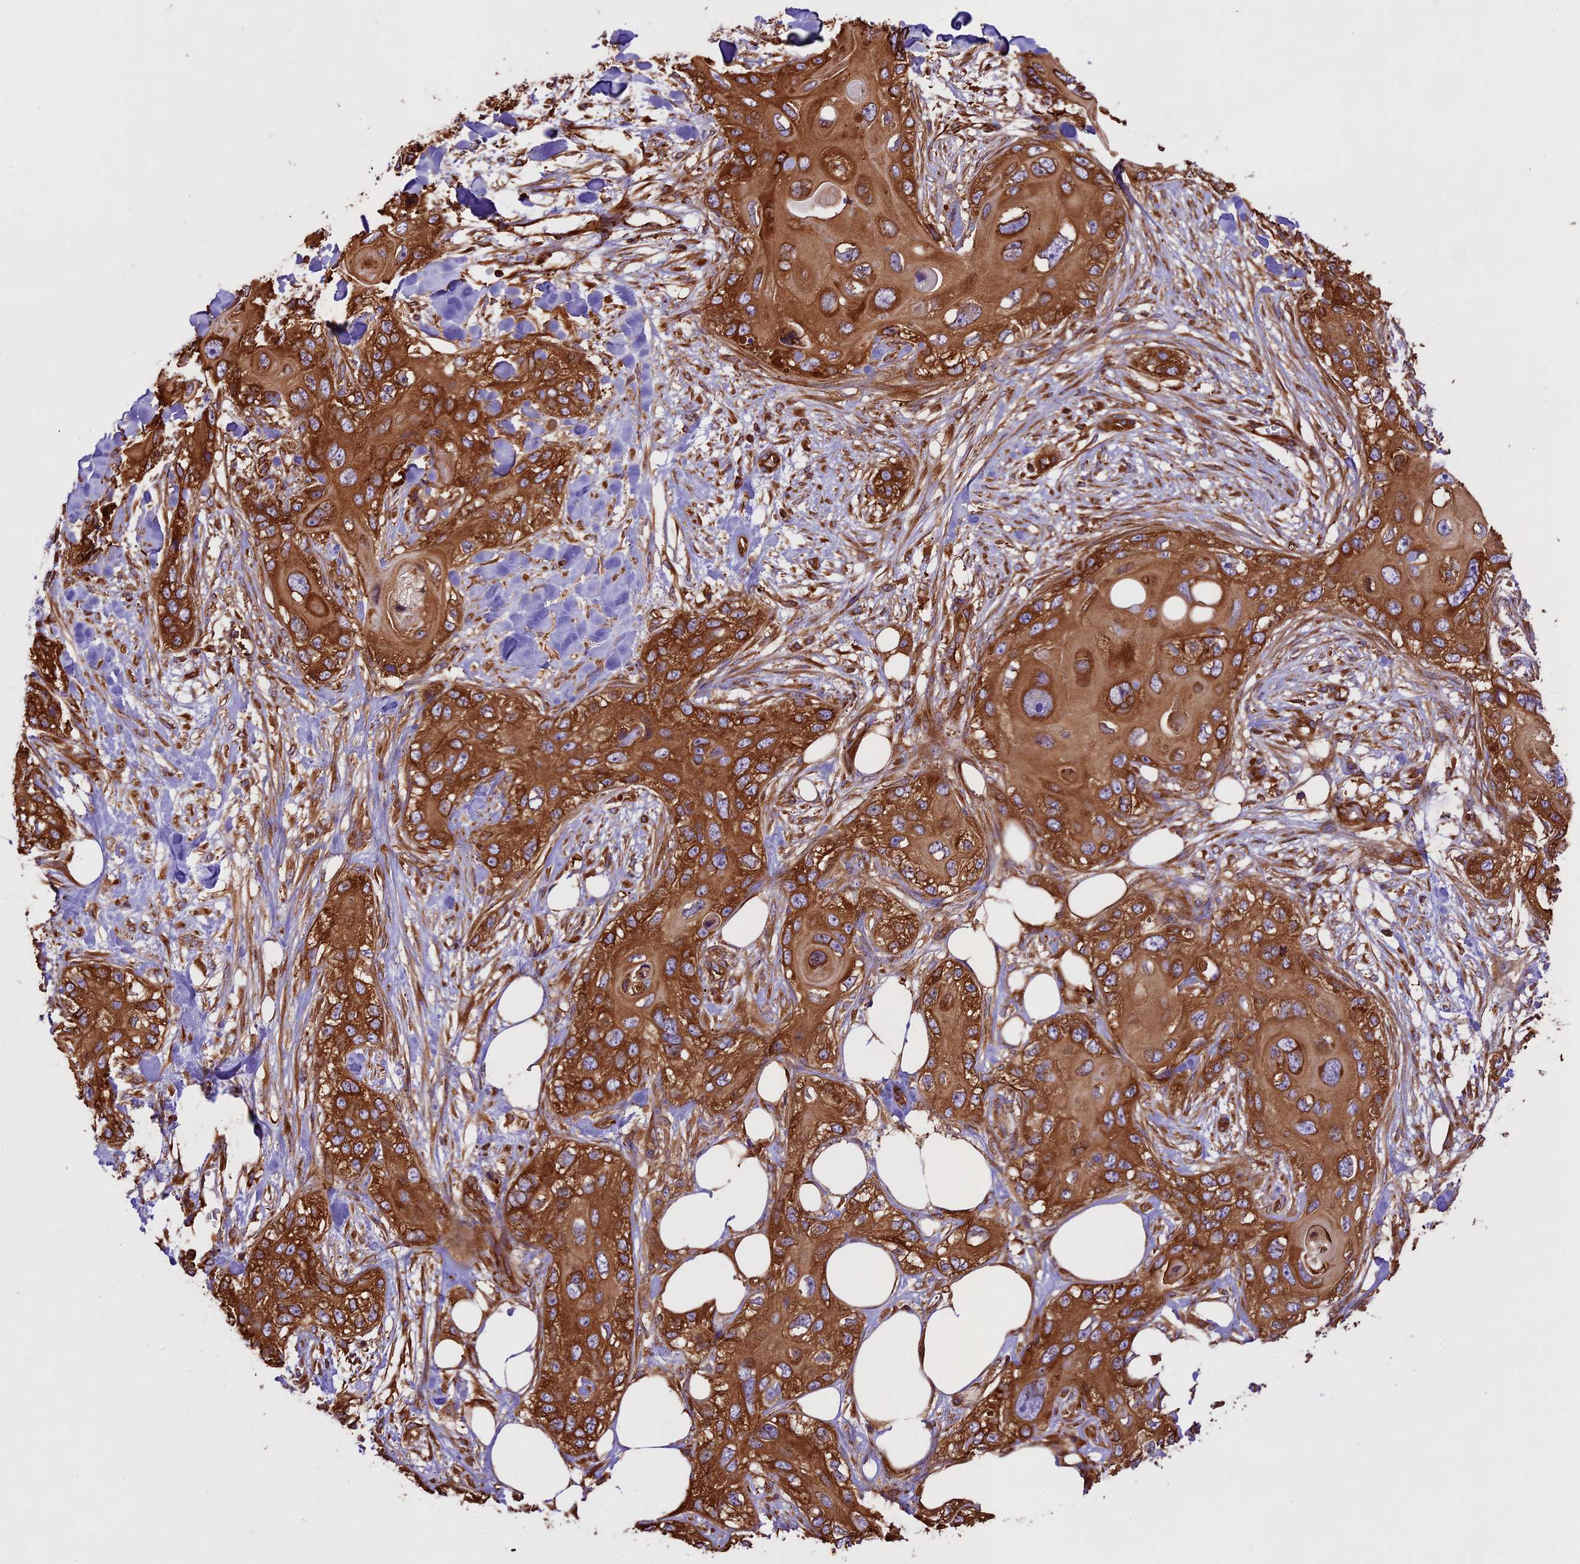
{"staining": {"intensity": "strong", "quantity": ">75%", "location": "cytoplasmic/membranous"}, "tissue": "skin cancer", "cell_type": "Tumor cells", "image_type": "cancer", "snomed": [{"axis": "morphology", "description": "Normal tissue, NOS"}, {"axis": "morphology", "description": "Squamous cell carcinoma, NOS"}, {"axis": "topography", "description": "Skin"}], "caption": "Skin squamous cell carcinoma stained for a protein demonstrates strong cytoplasmic/membranous positivity in tumor cells. (brown staining indicates protein expression, while blue staining denotes nuclei).", "gene": "KARS1", "patient": {"sex": "male", "age": 72}}